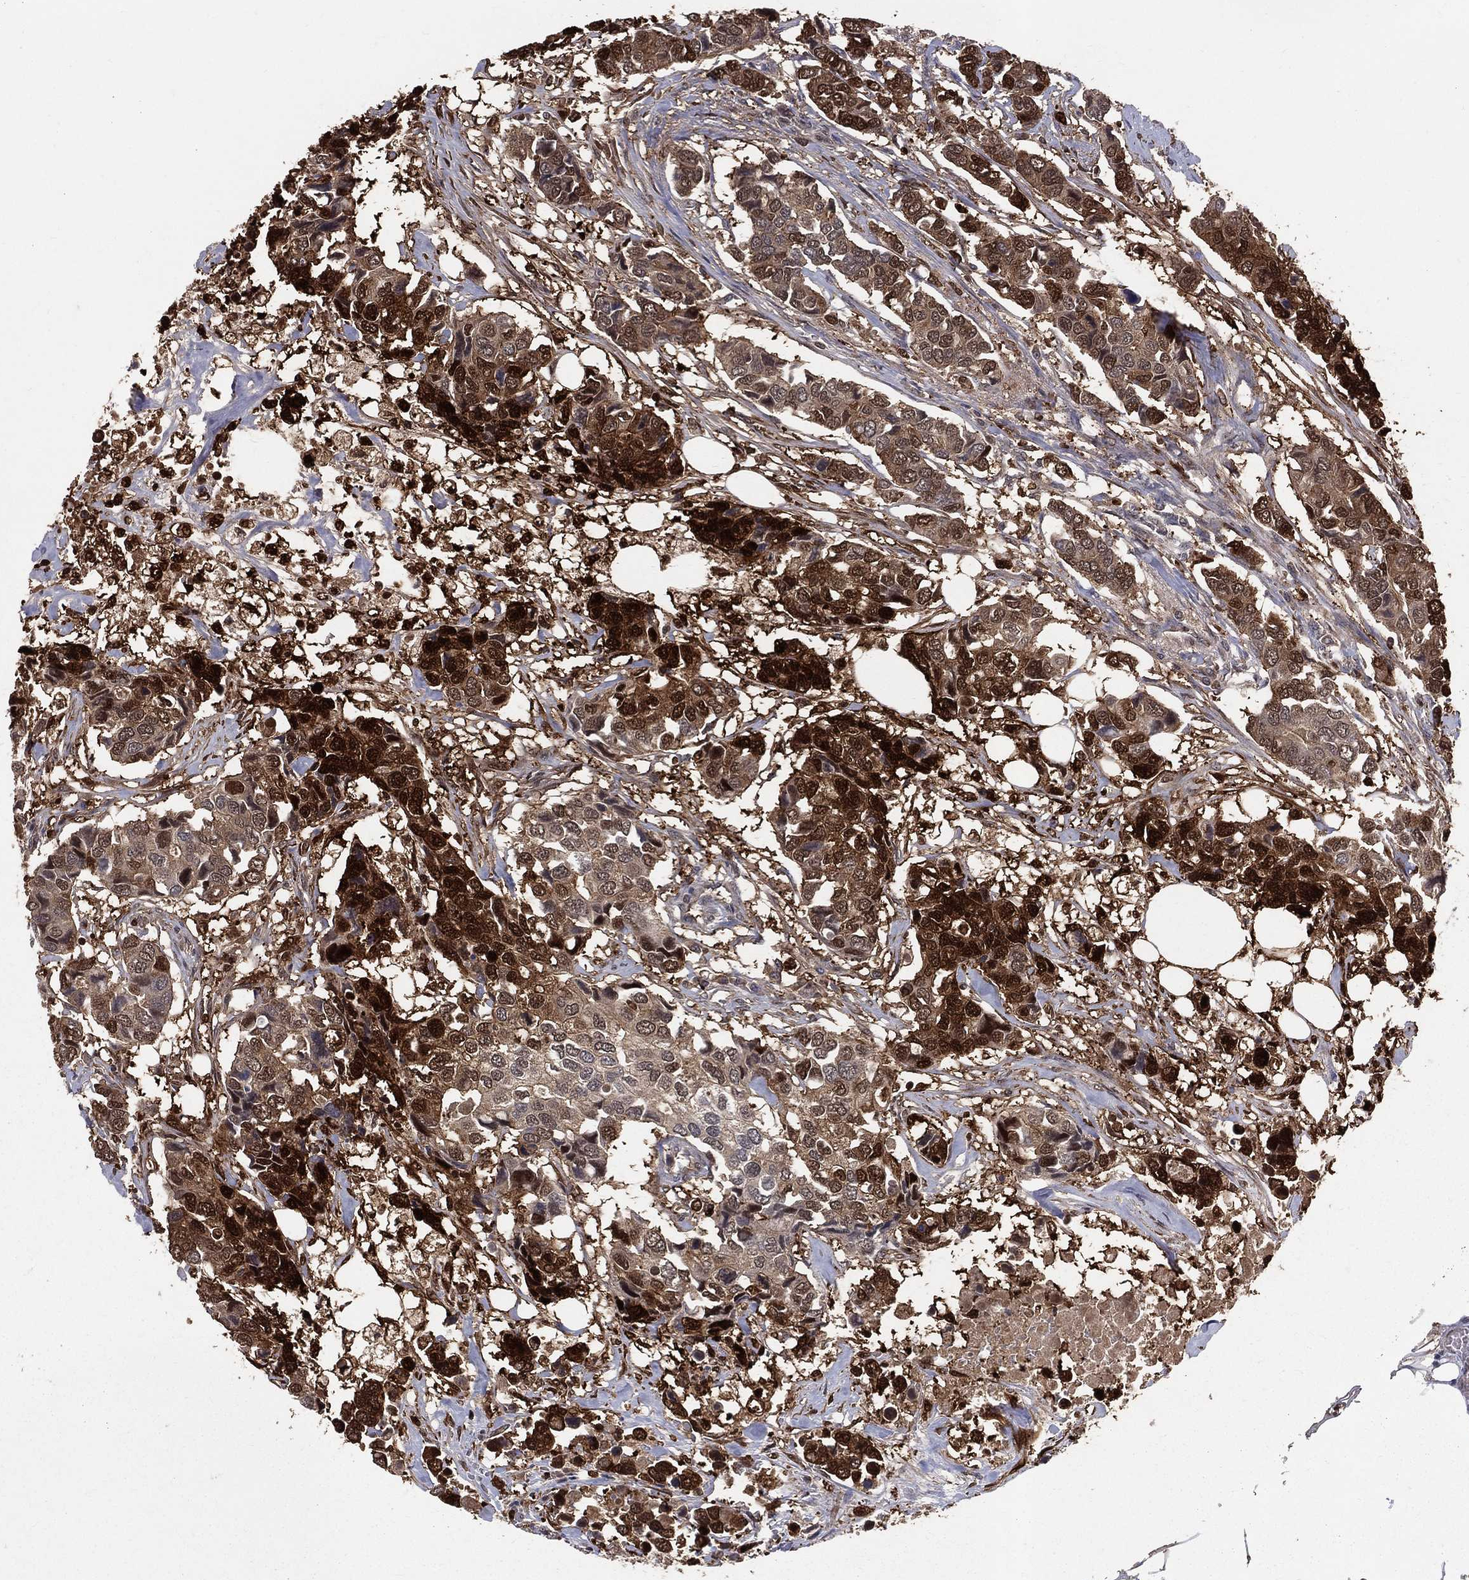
{"staining": {"intensity": "strong", "quantity": "<25%", "location": "cytoplasmic/membranous,nuclear"}, "tissue": "breast cancer", "cell_type": "Tumor cells", "image_type": "cancer", "snomed": [{"axis": "morphology", "description": "Duct carcinoma"}, {"axis": "topography", "description": "Breast"}], "caption": "Immunohistochemical staining of breast cancer demonstrates medium levels of strong cytoplasmic/membranous and nuclear expression in about <25% of tumor cells. (brown staining indicates protein expression, while blue staining denotes nuclei).", "gene": "ENO1", "patient": {"sex": "female", "age": 83}}